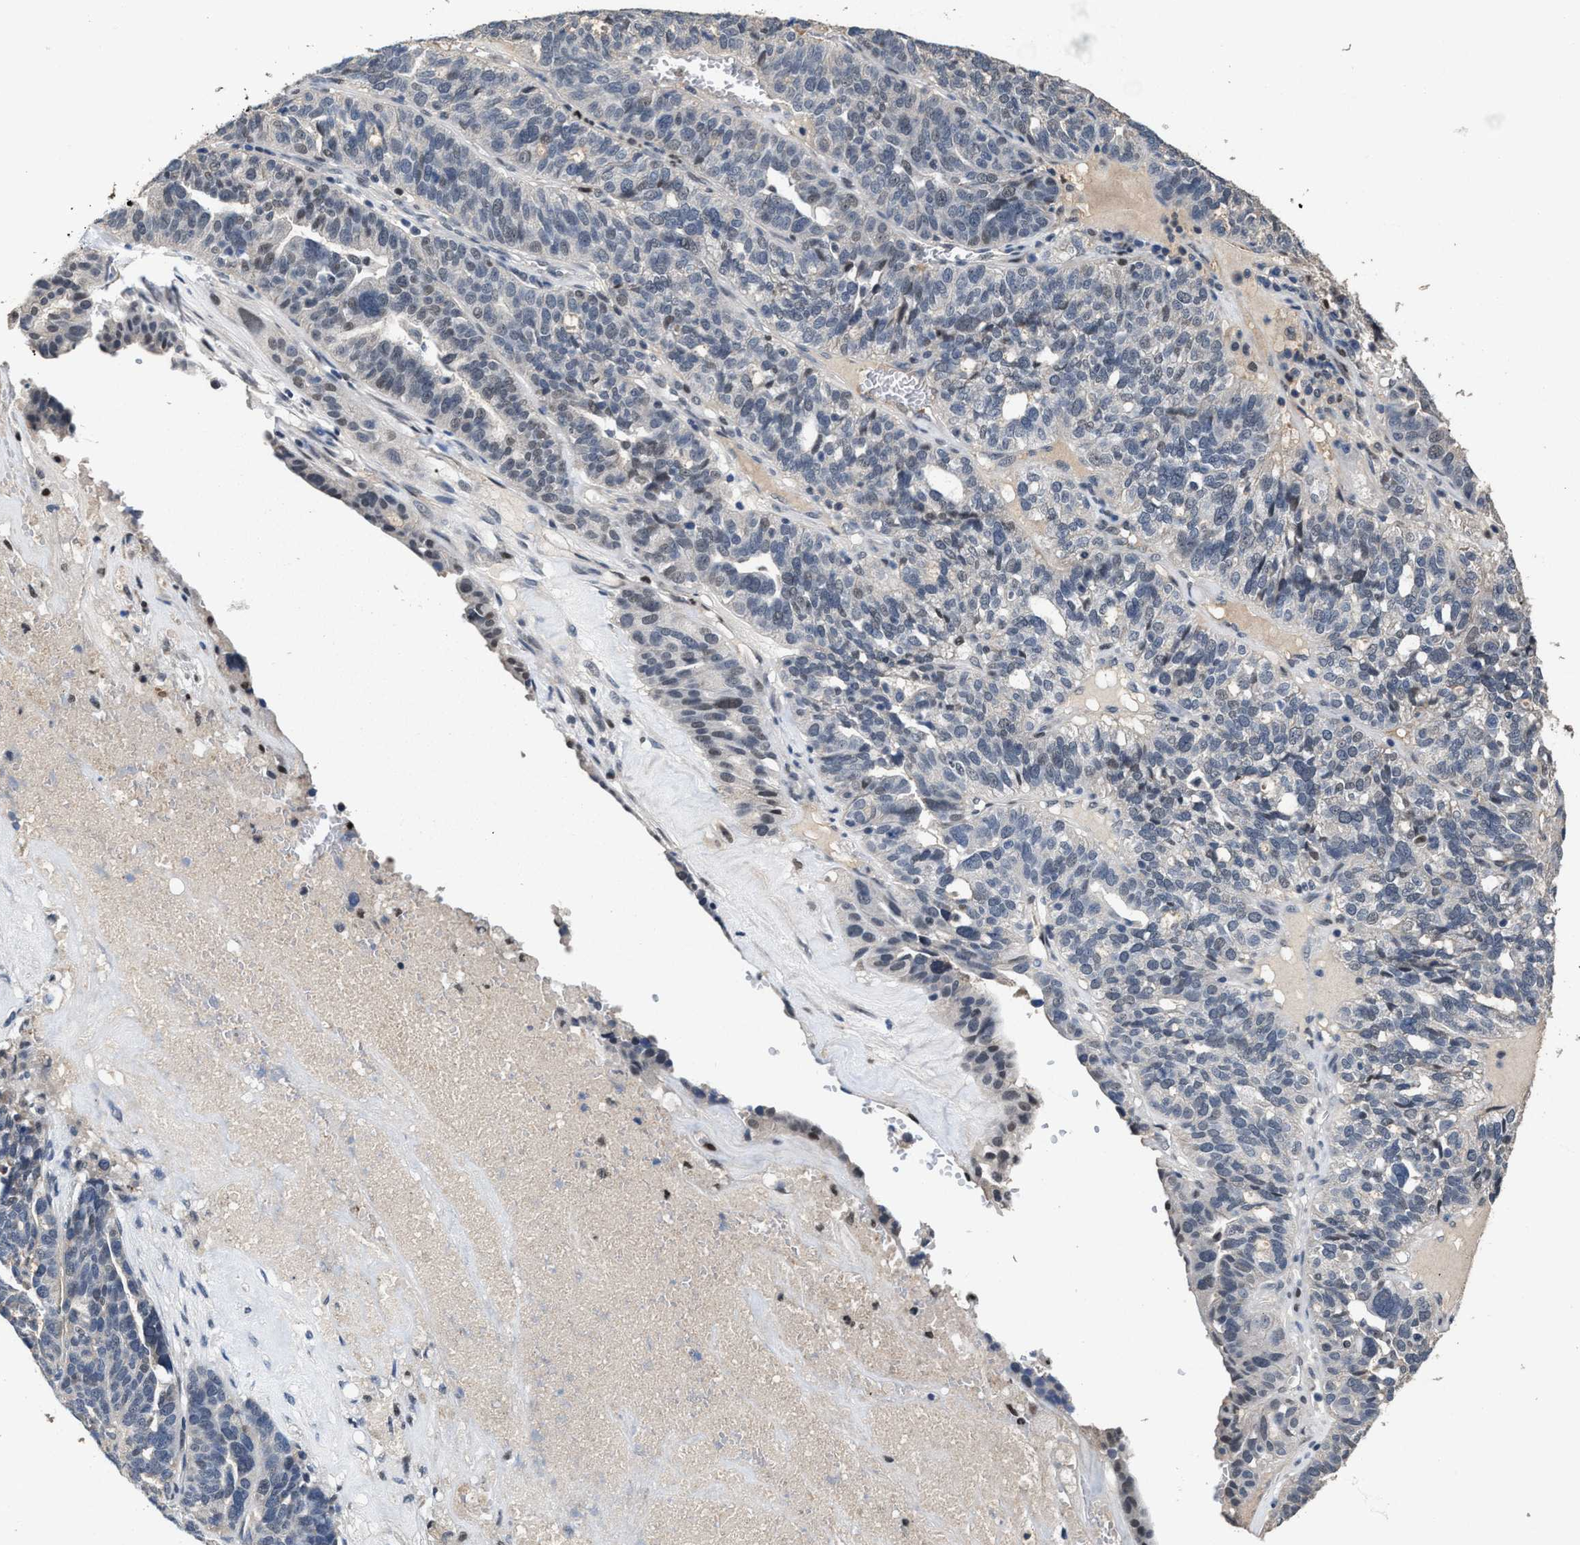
{"staining": {"intensity": "weak", "quantity": "<25%", "location": "nuclear"}, "tissue": "ovarian cancer", "cell_type": "Tumor cells", "image_type": "cancer", "snomed": [{"axis": "morphology", "description": "Cystadenocarcinoma, serous, NOS"}, {"axis": "topography", "description": "Ovary"}], "caption": "IHC of human ovarian serous cystadenocarcinoma exhibits no expression in tumor cells.", "gene": "ZNF20", "patient": {"sex": "female", "age": 59}}